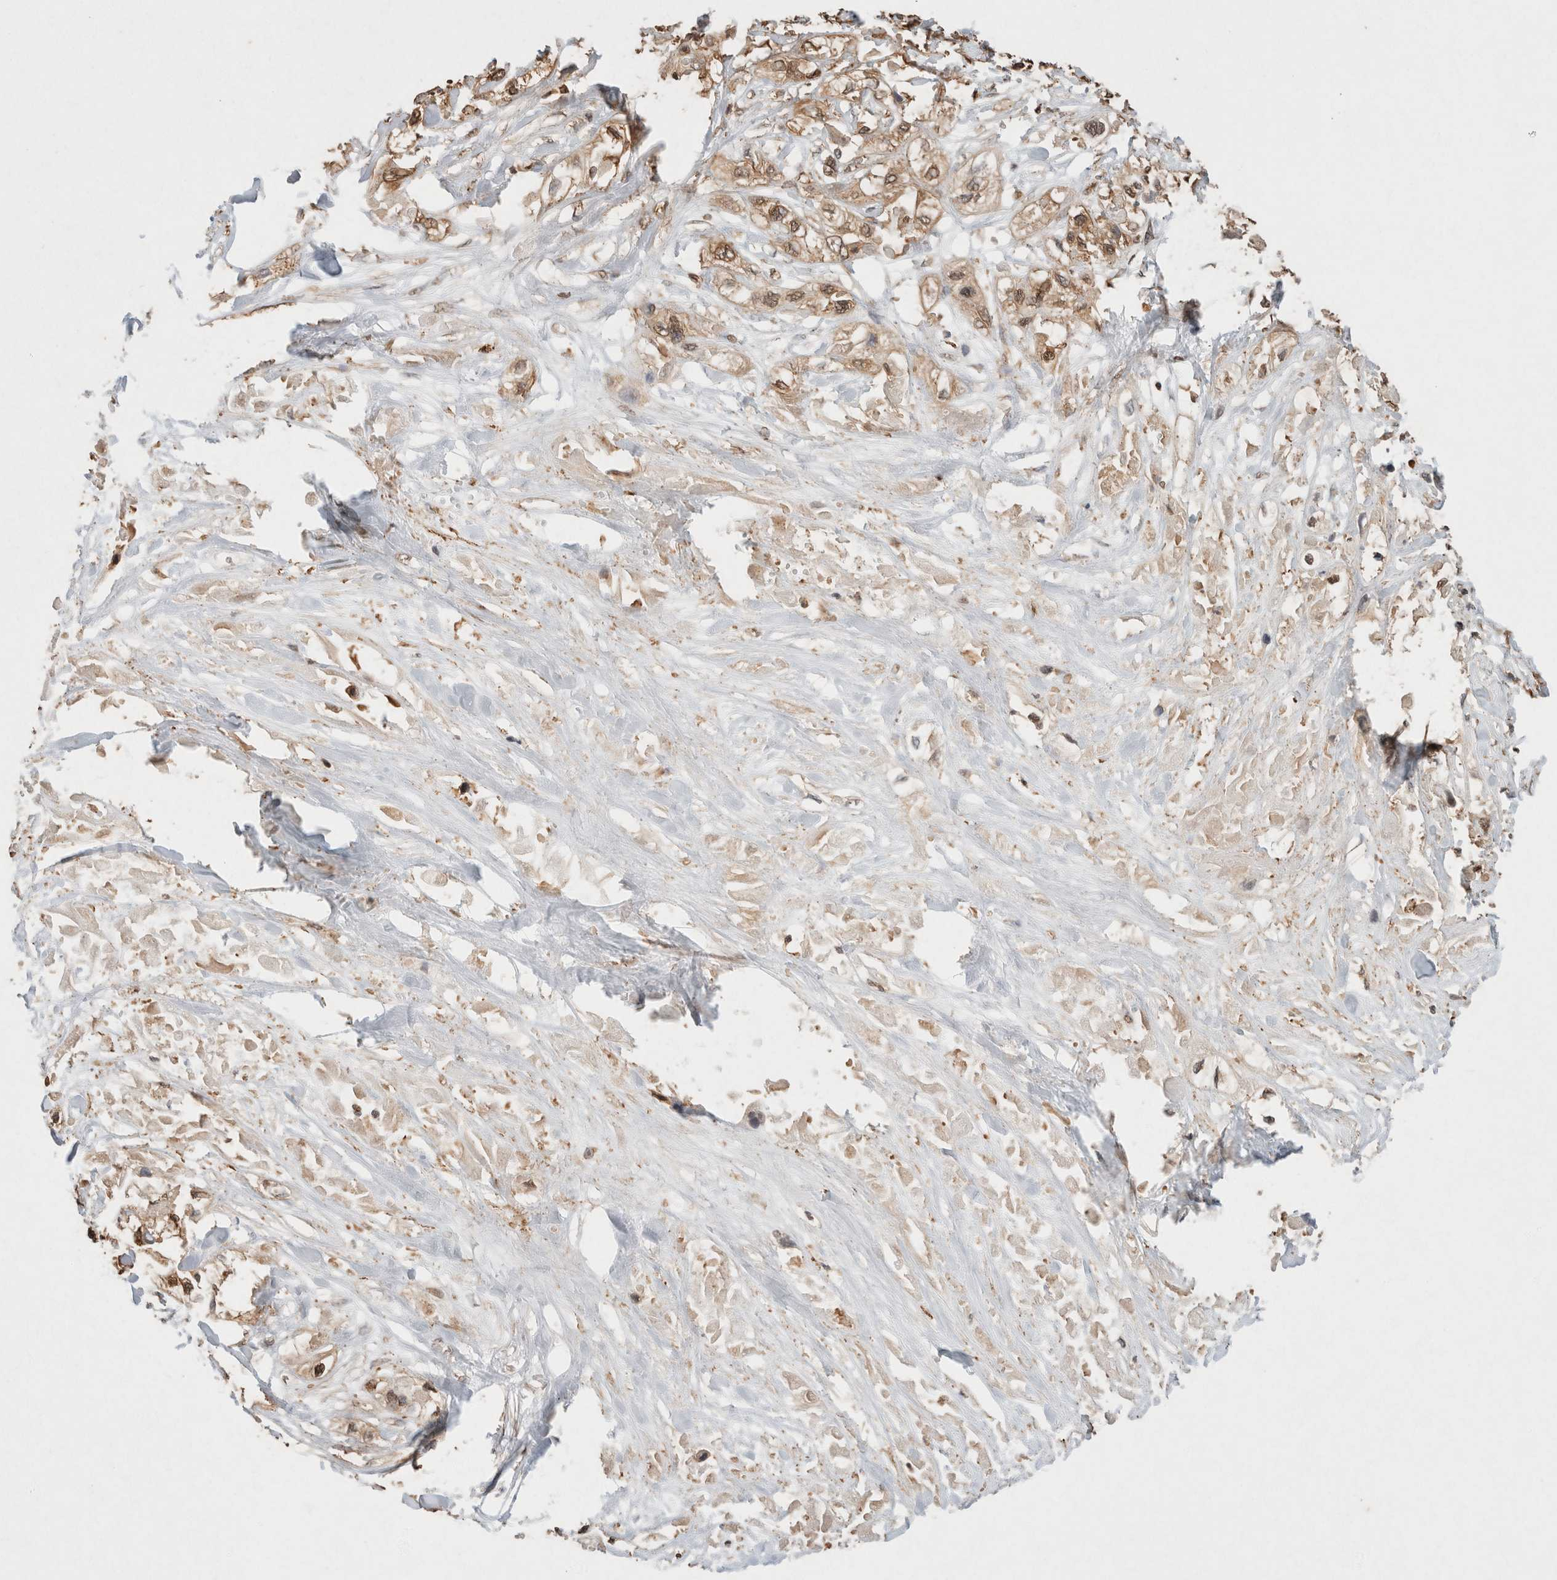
{"staining": {"intensity": "weak", "quantity": ">75%", "location": "cytoplasmic/membranous"}, "tissue": "pancreatic cancer", "cell_type": "Tumor cells", "image_type": "cancer", "snomed": [{"axis": "morphology", "description": "Adenocarcinoma, NOS"}, {"axis": "topography", "description": "Pancreas"}], "caption": "IHC staining of adenocarcinoma (pancreatic), which demonstrates low levels of weak cytoplasmic/membranous expression in approximately >75% of tumor cells indicating weak cytoplasmic/membranous protein staining. The staining was performed using DAB (brown) for protein detection and nuclei were counterstained in hematoxylin (blue).", "gene": "ERAP1", "patient": {"sex": "female", "age": 70}}